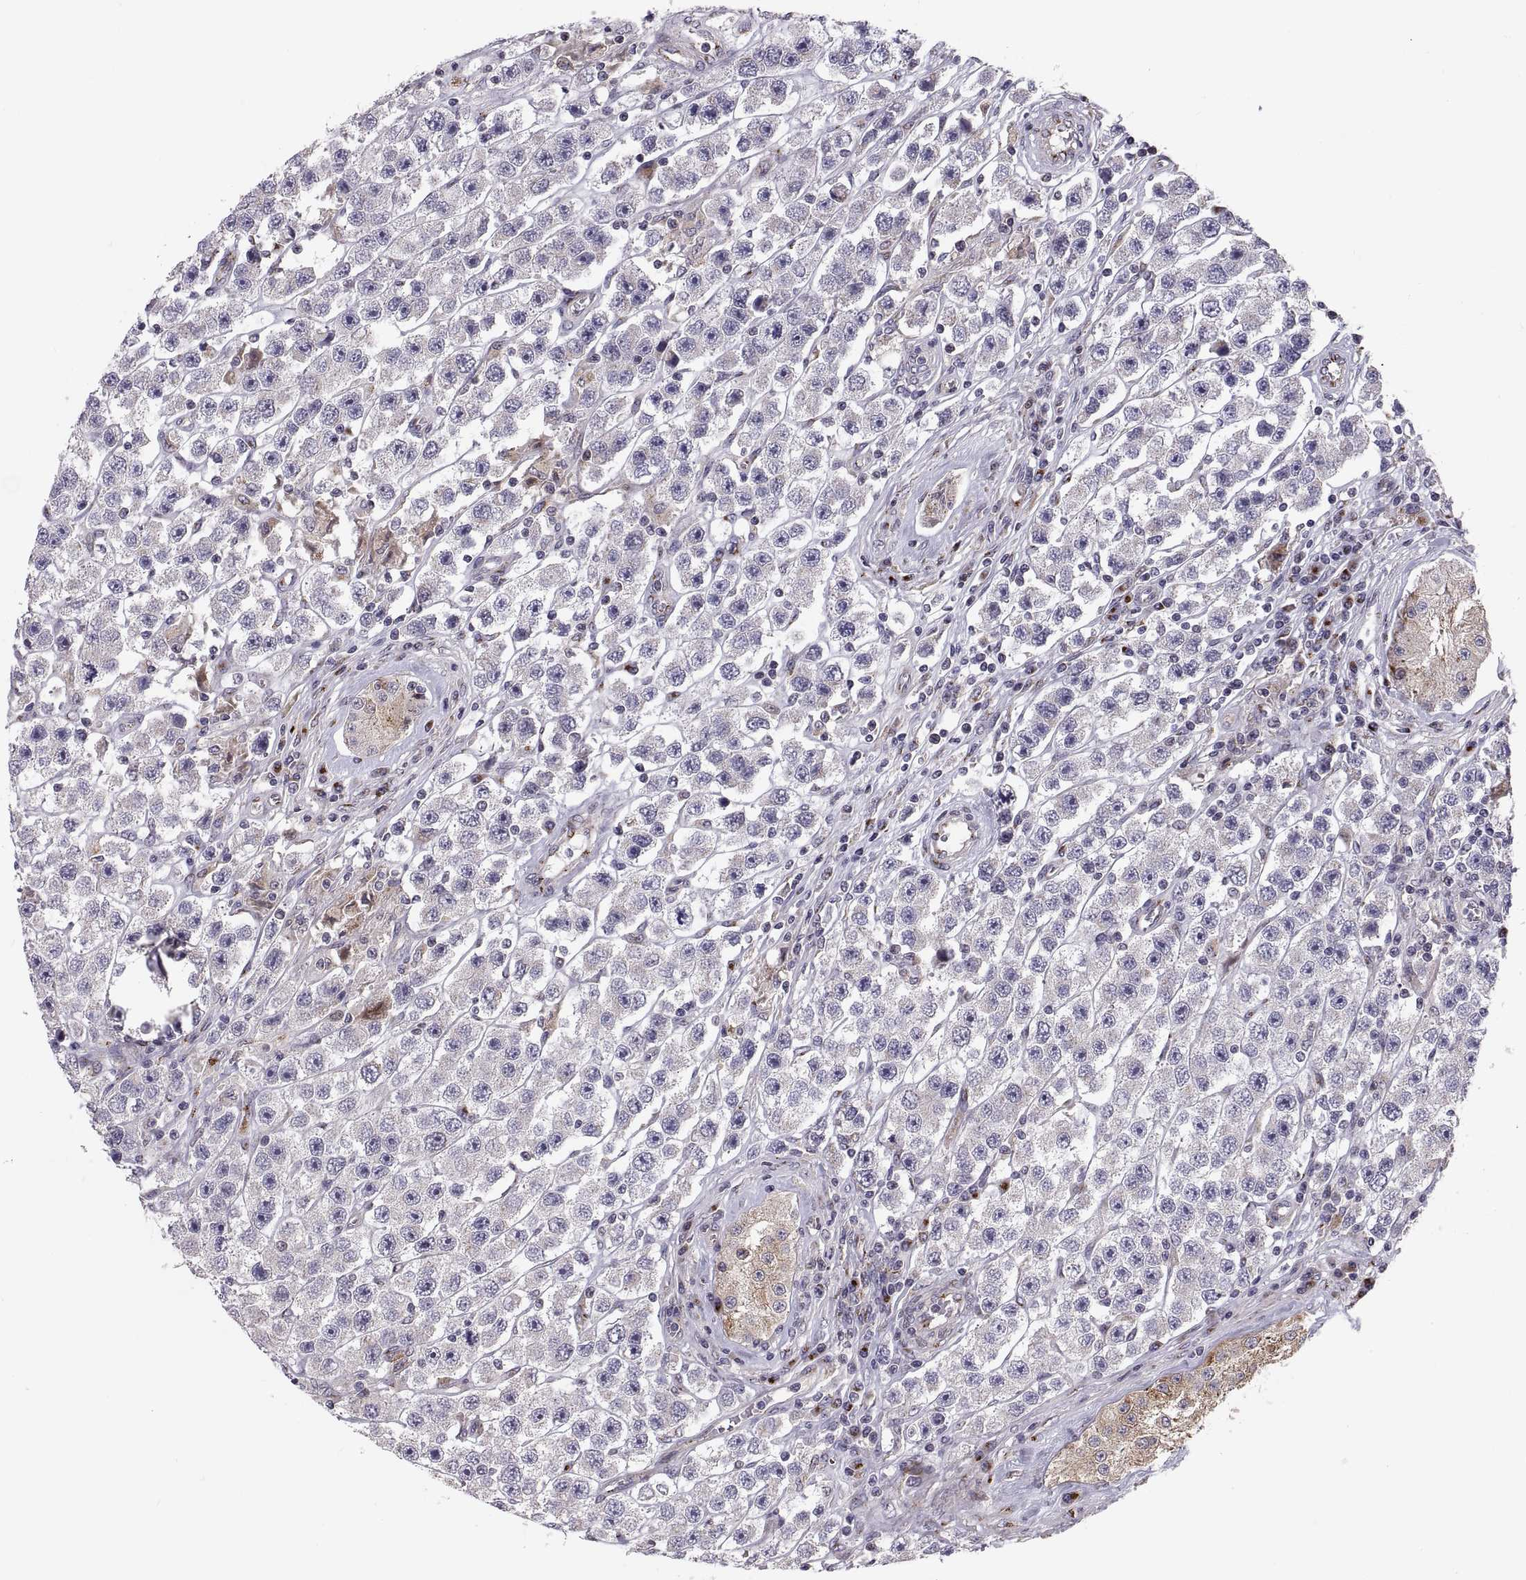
{"staining": {"intensity": "negative", "quantity": "none", "location": "none"}, "tissue": "testis cancer", "cell_type": "Tumor cells", "image_type": "cancer", "snomed": [{"axis": "morphology", "description": "Seminoma, NOS"}, {"axis": "topography", "description": "Testis"}], "caption": "IHC histopathology image of human testis seminoma stained for a protein (brown), which exhibits no expression in tumor cells. Brightfield microscopy of IHC stained with DAB (3,3'-diaminobenzidine) (brown) and hematoxylin (blue), captured at high magnification.", "gene": "TESC", "patient": {"sex": "male", "age": 45}}